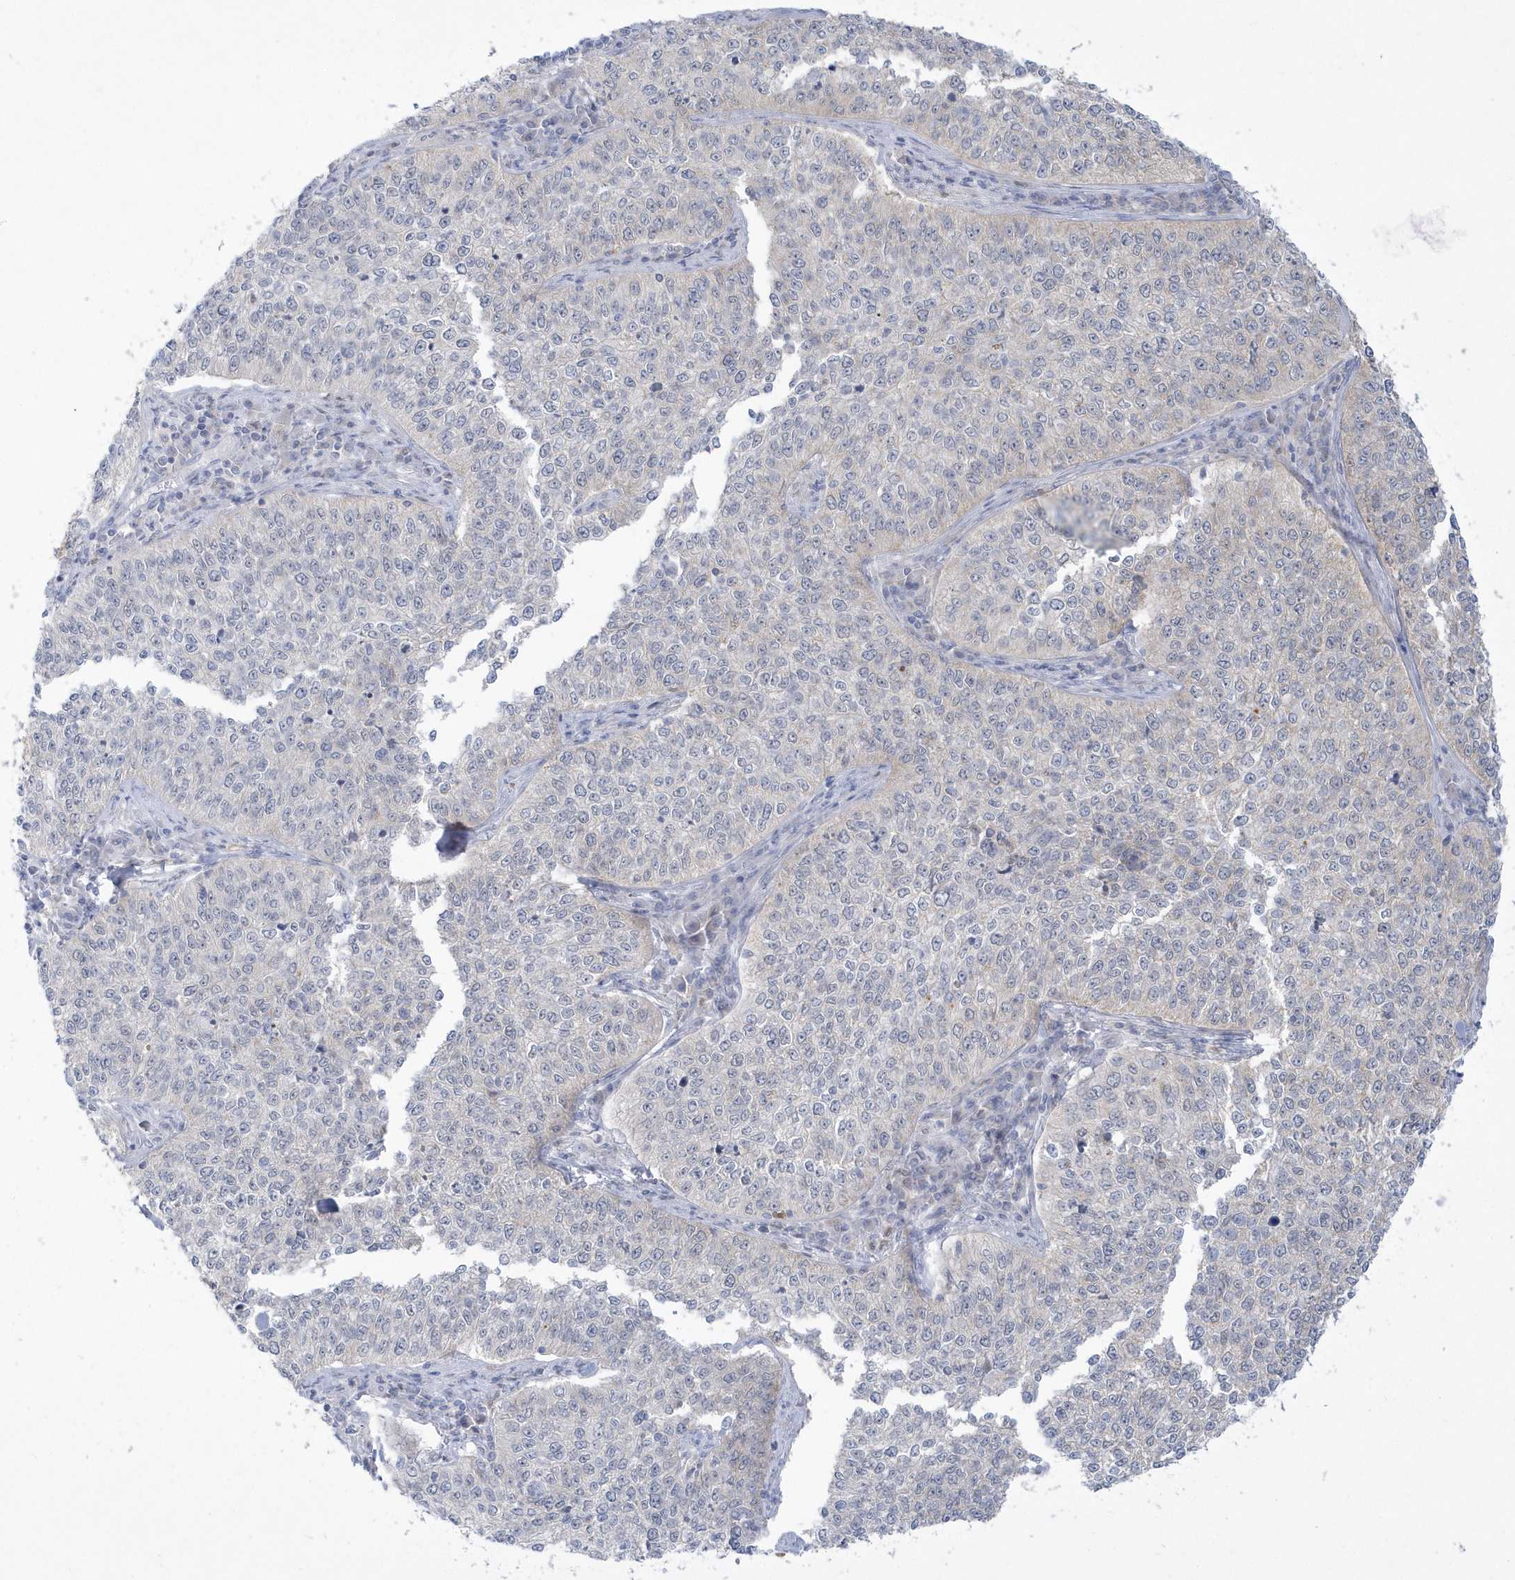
{"staining": {"intensity": "negative", "quantity": "none", "location": "none"}, "tissue": "cervical cancer", "cell_type": "Tumor cells", "image_type": "cancer", "snomed": [{"axis": "morphology", "description": "Squamous cell carcinoma, NOS"}, {"axis": "topography", "description": "Cervix"}], "caption": "This micrograph is of squamous cell carcinoma (cervical) stained with immunohistochemistry (IHC) to label a protein in brown with the nuclei are counter-stained blue. There is no expression in tumor cells.", "gene": "PCBD1", "patient": {"sex": "female", "age": 35}}